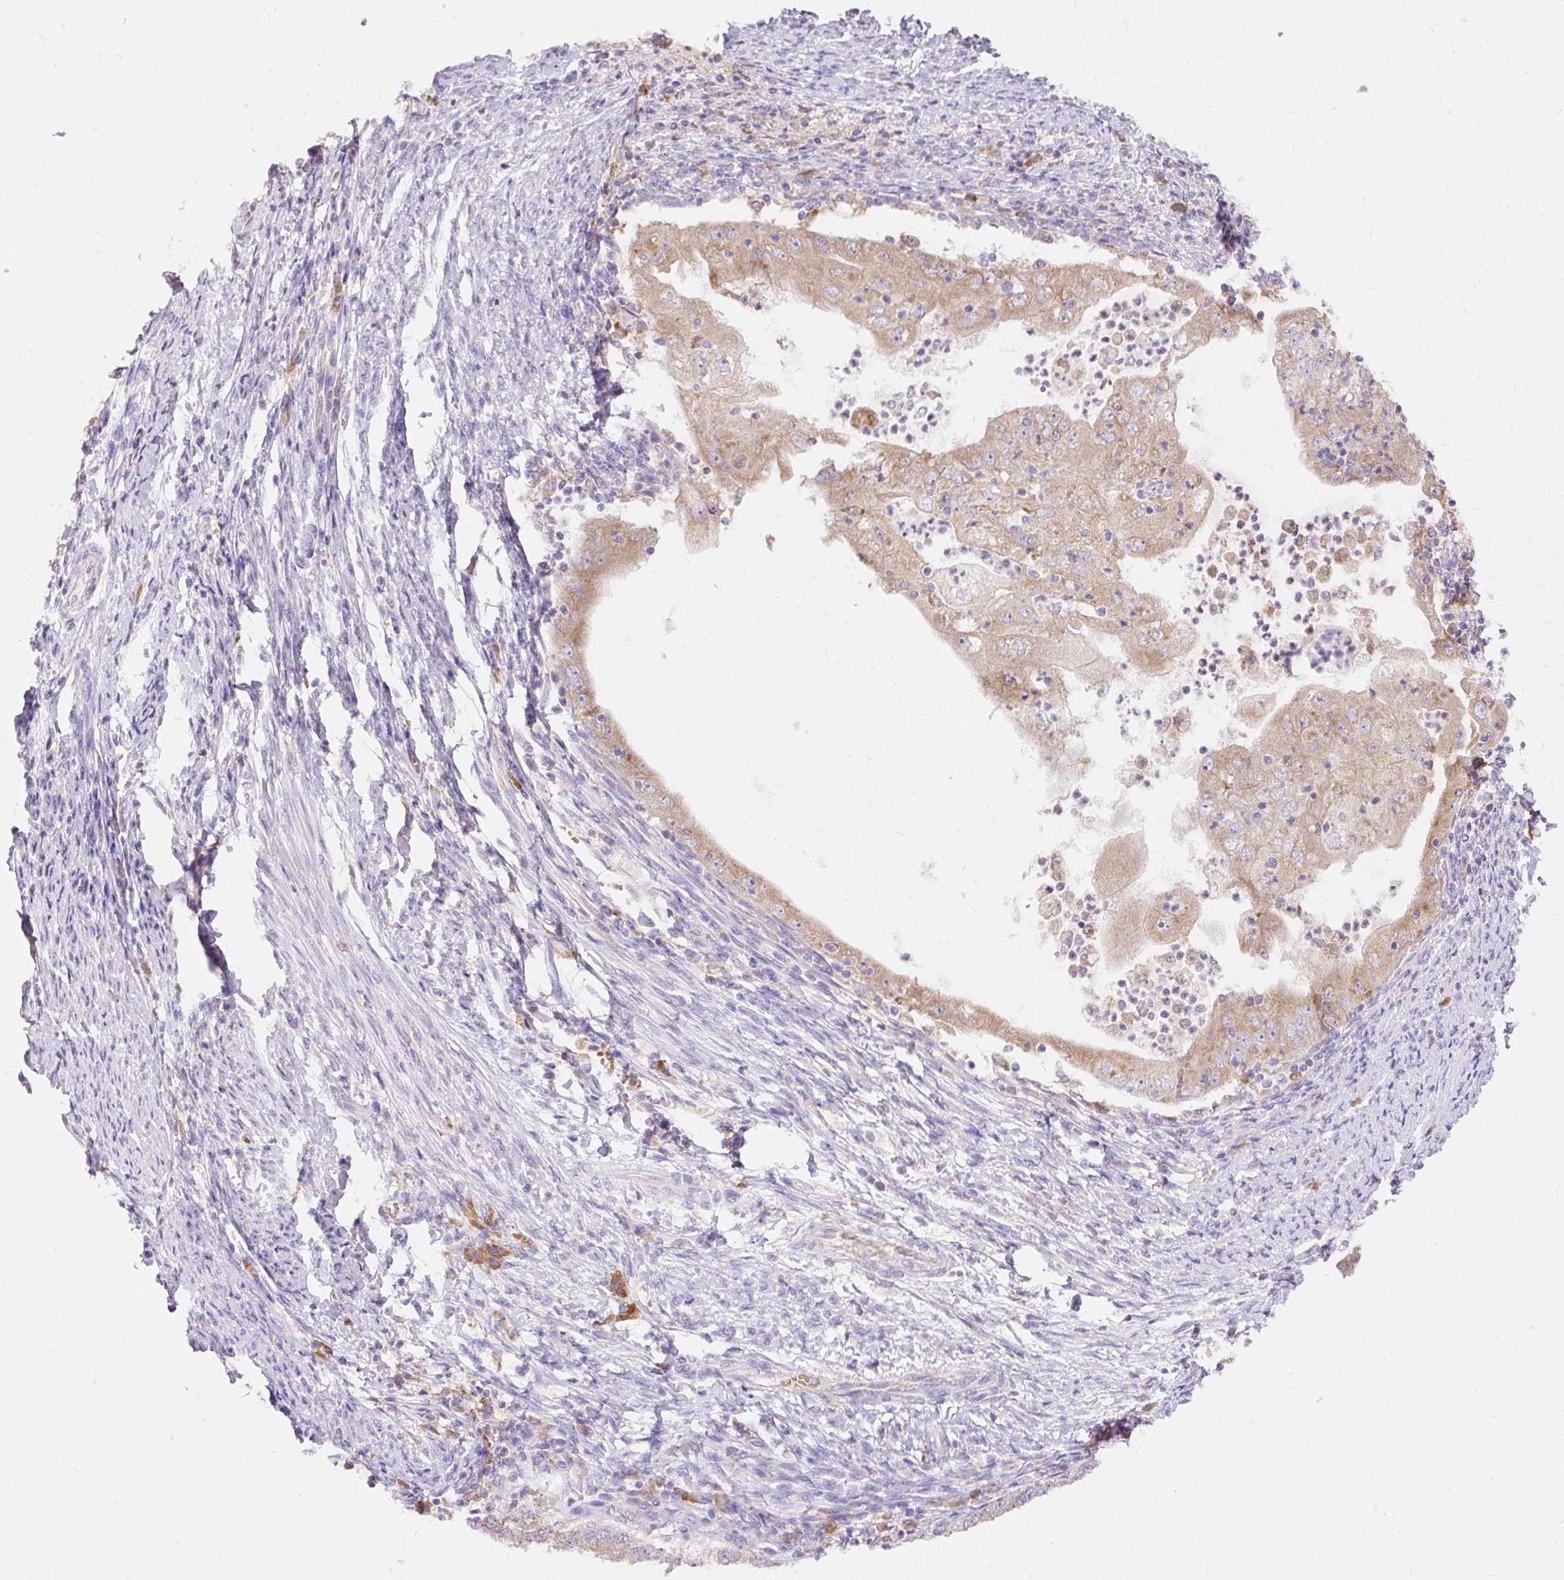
{"staining": {"intensity": "weak", "quantity": "25%-75%", "location": "cytoplasmic/membranous"}, "tissue": "endometrial cancer", "cell_type": "Tumor cells", "image_type": "cancer", "snomed": [{"axis": "morphology", "description": "Adenocarcinoma, NOS"}, {"axis": "topography", "description": "Endometrium"}], "caption": "Approximately 25%-75% of tumor cells in human endometrial adenocarcinoma show weak cytoplasmic/membranous protein expression as visualized by brown immunohistochemical staining.", "gene": "SEC63", "patient": {"sex": "female", "age": 70}}